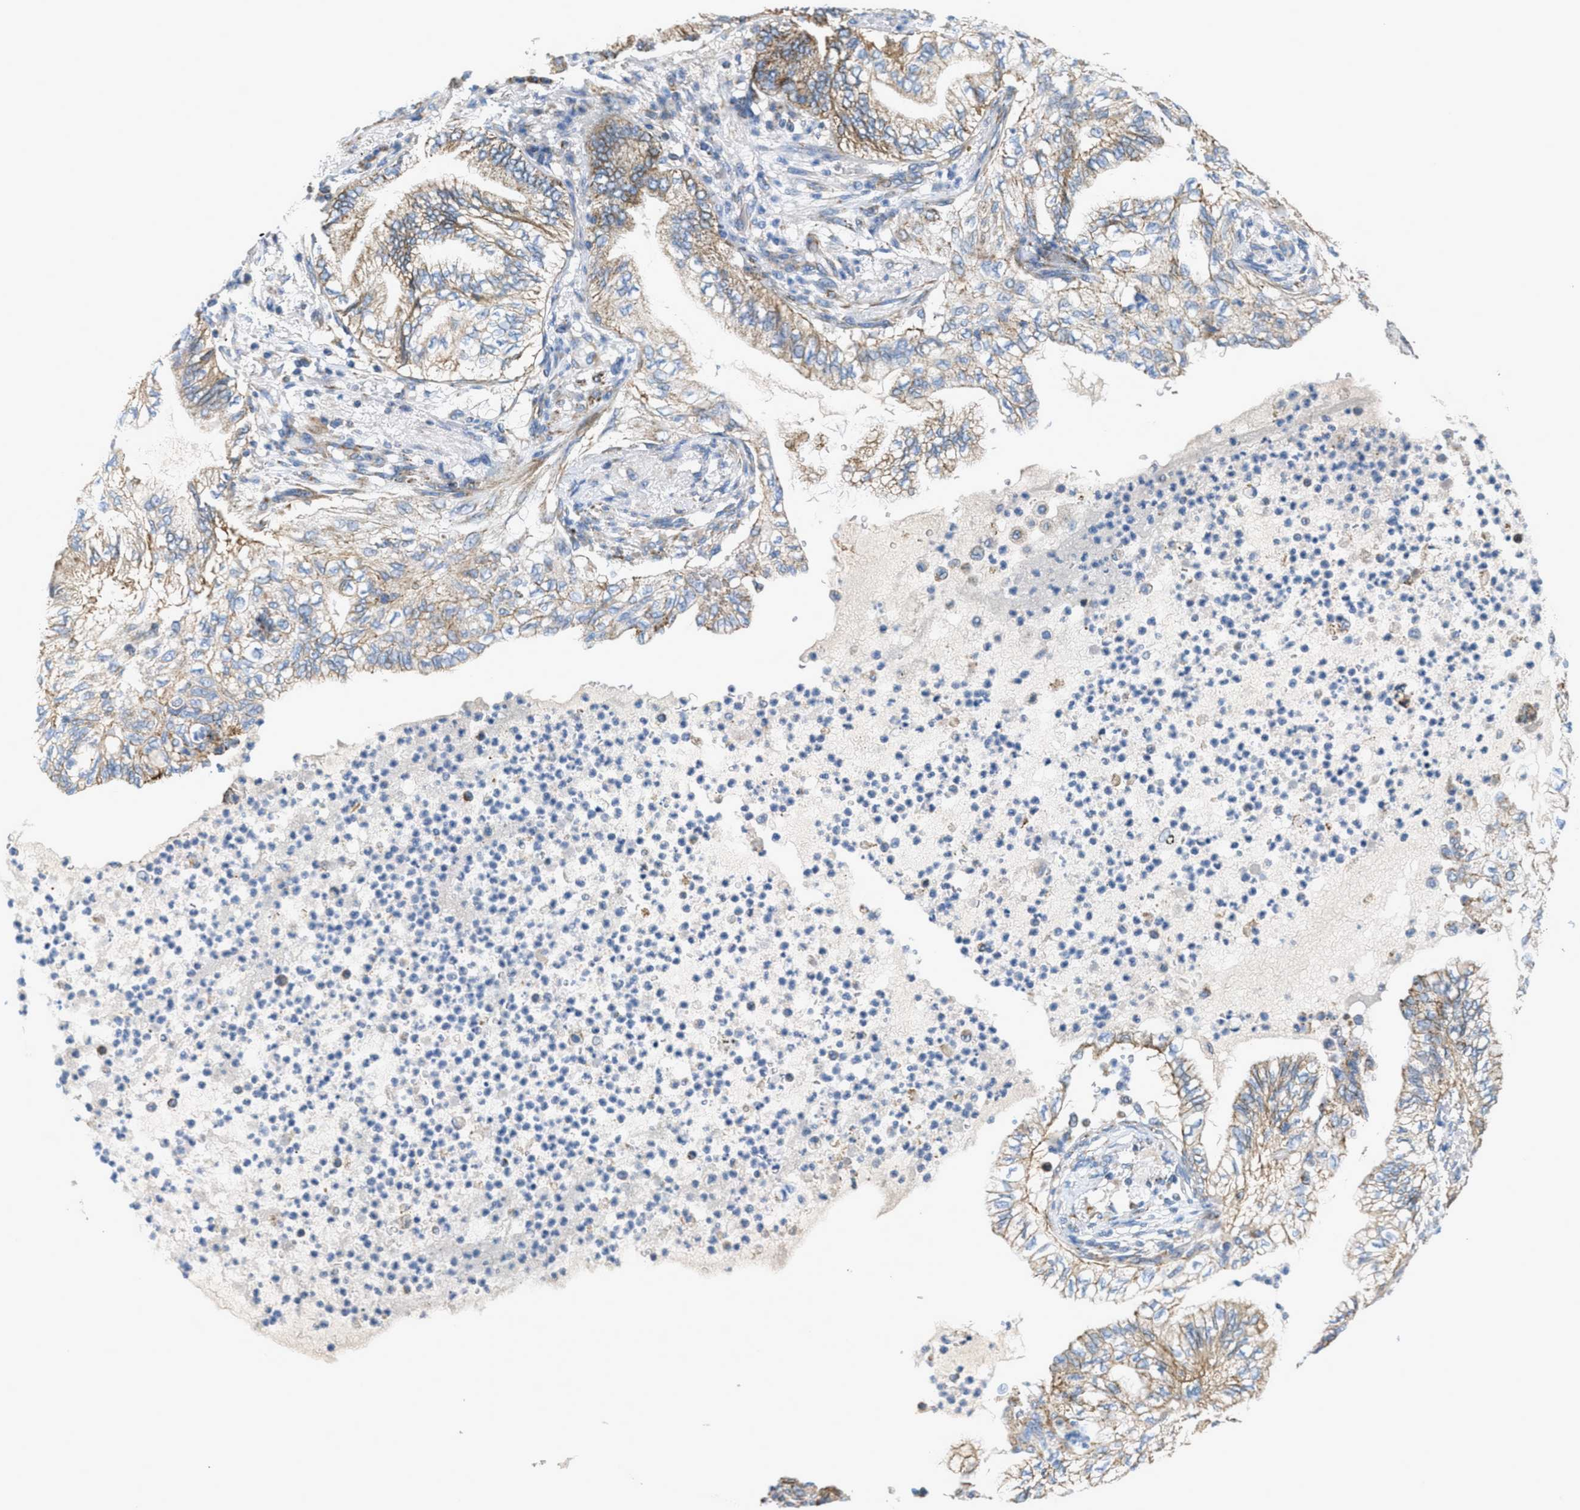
{"staining": {"intensity": "weak", "quantity": ">75%", "location": "cytoplasmic/membranous"}, "tissue": "lung cancer", "cell_type": "Tumor cells", "image_type": "cancer", "snomed": [{"axis": "morphology", "description": "Normal tissue, NOS"}, {"axis": "morphology", "description": "Adenocarcinoma, NOS"}, {"axis": "topography", "description": "Bronchus"}, {"axis": "topography", "description": "Lung"}], "caption": "Human lung cancer stained with a protein marker demonstrates weak staining in tumor cells.", "gene": "BTN3A1", "patient": {"sex": "female", "age": 70}}